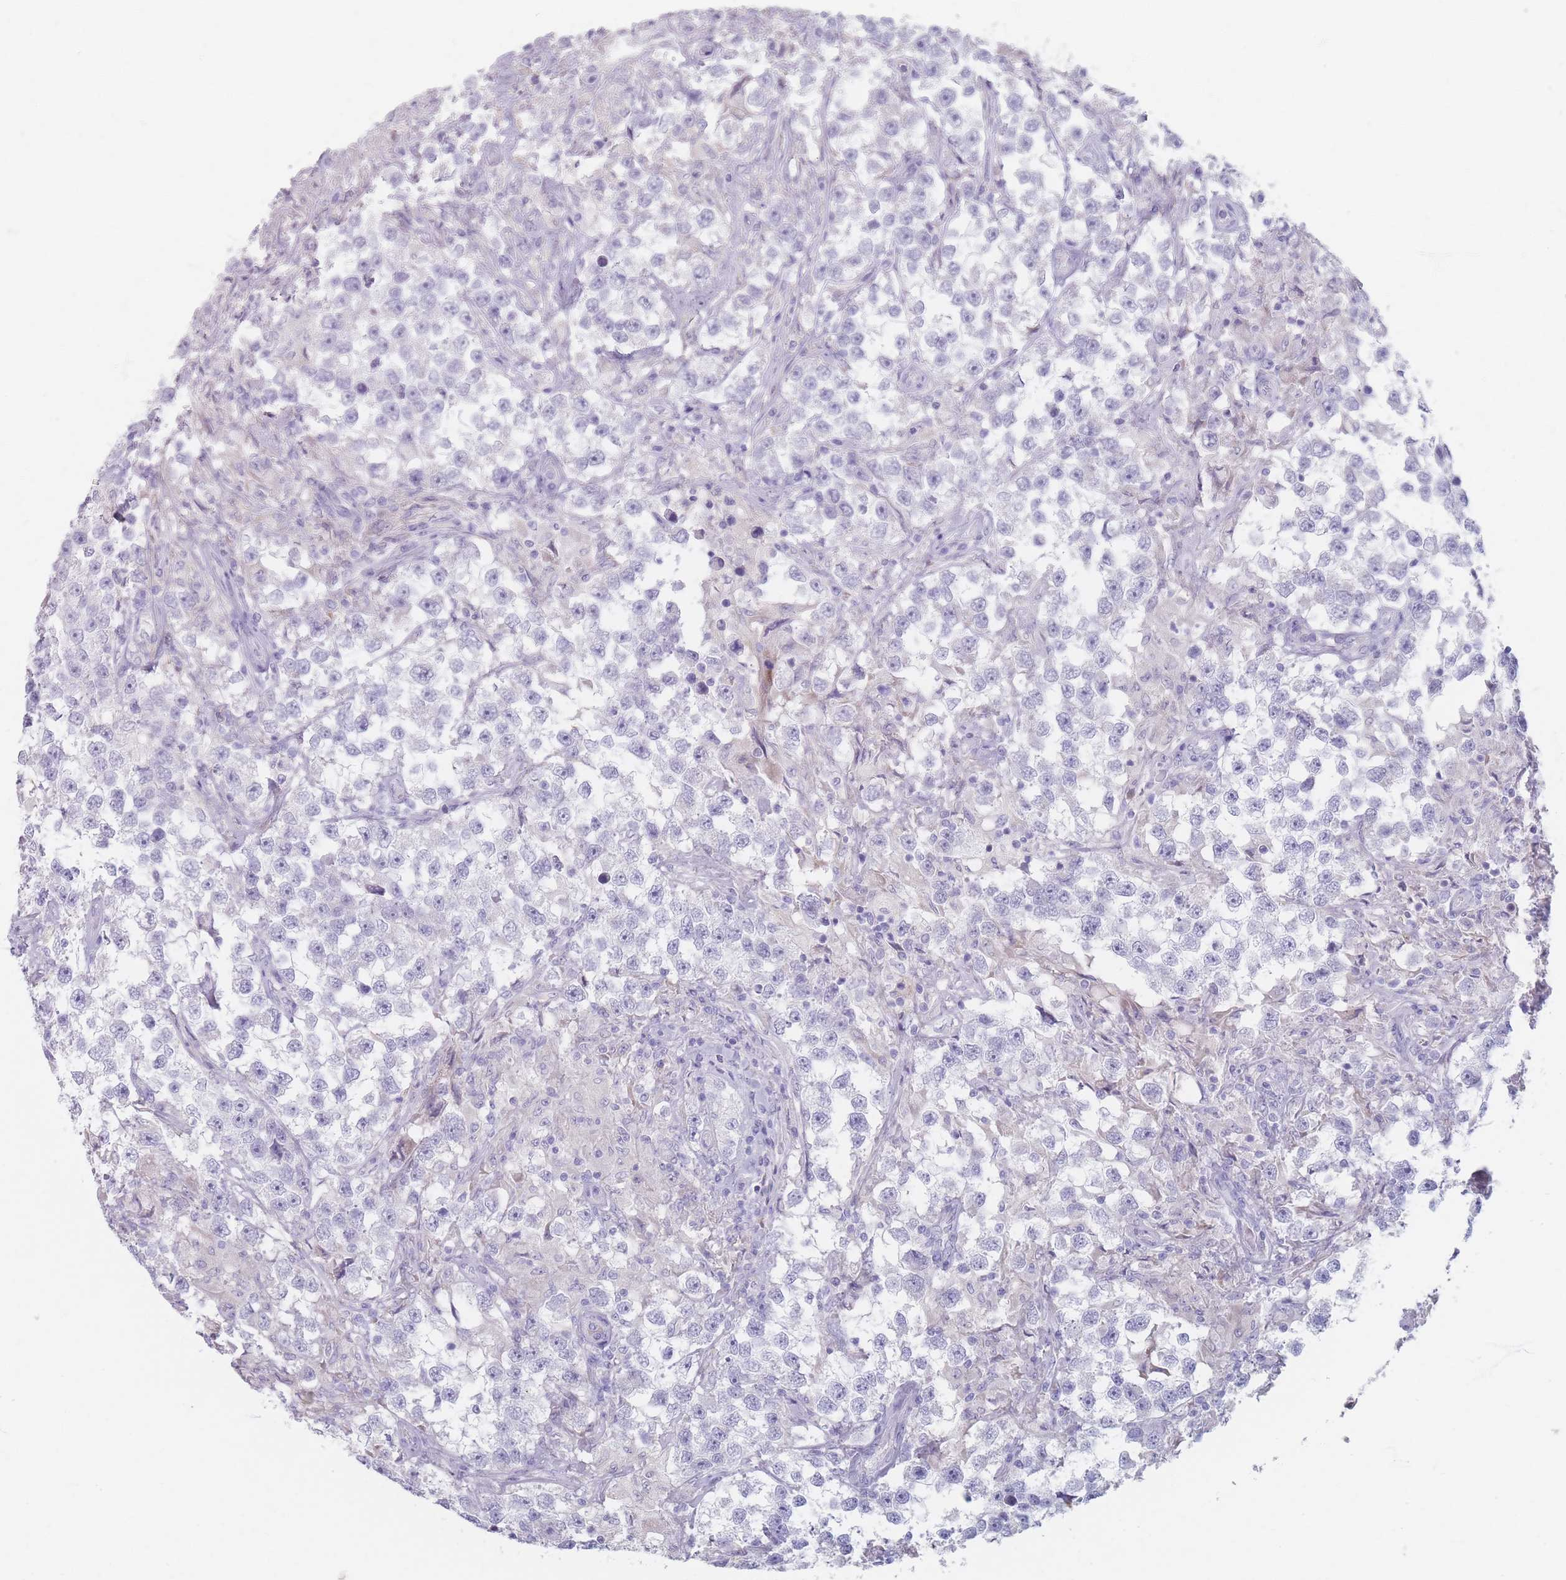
{"staining": {"intensity": "negative", "quantity": "none", "location": "none"}, "tissue": "testis cancer", "cell_type": "Tumor cells", "image_type": "cancer", "snomed": [{"axis": "morphology", "description": "Seminoma, NOS"}, {"axis": "topography", "description": "Testis"}], "caption": "IHC histopathology image of neoplastic tissue: human testis seminoma stained with DAB (3,3'-diaminobenzidine) shows no significant protein staining in tumor cells.", "gene": "PIGM", "patient": {"sex": "male", "age": 46}}